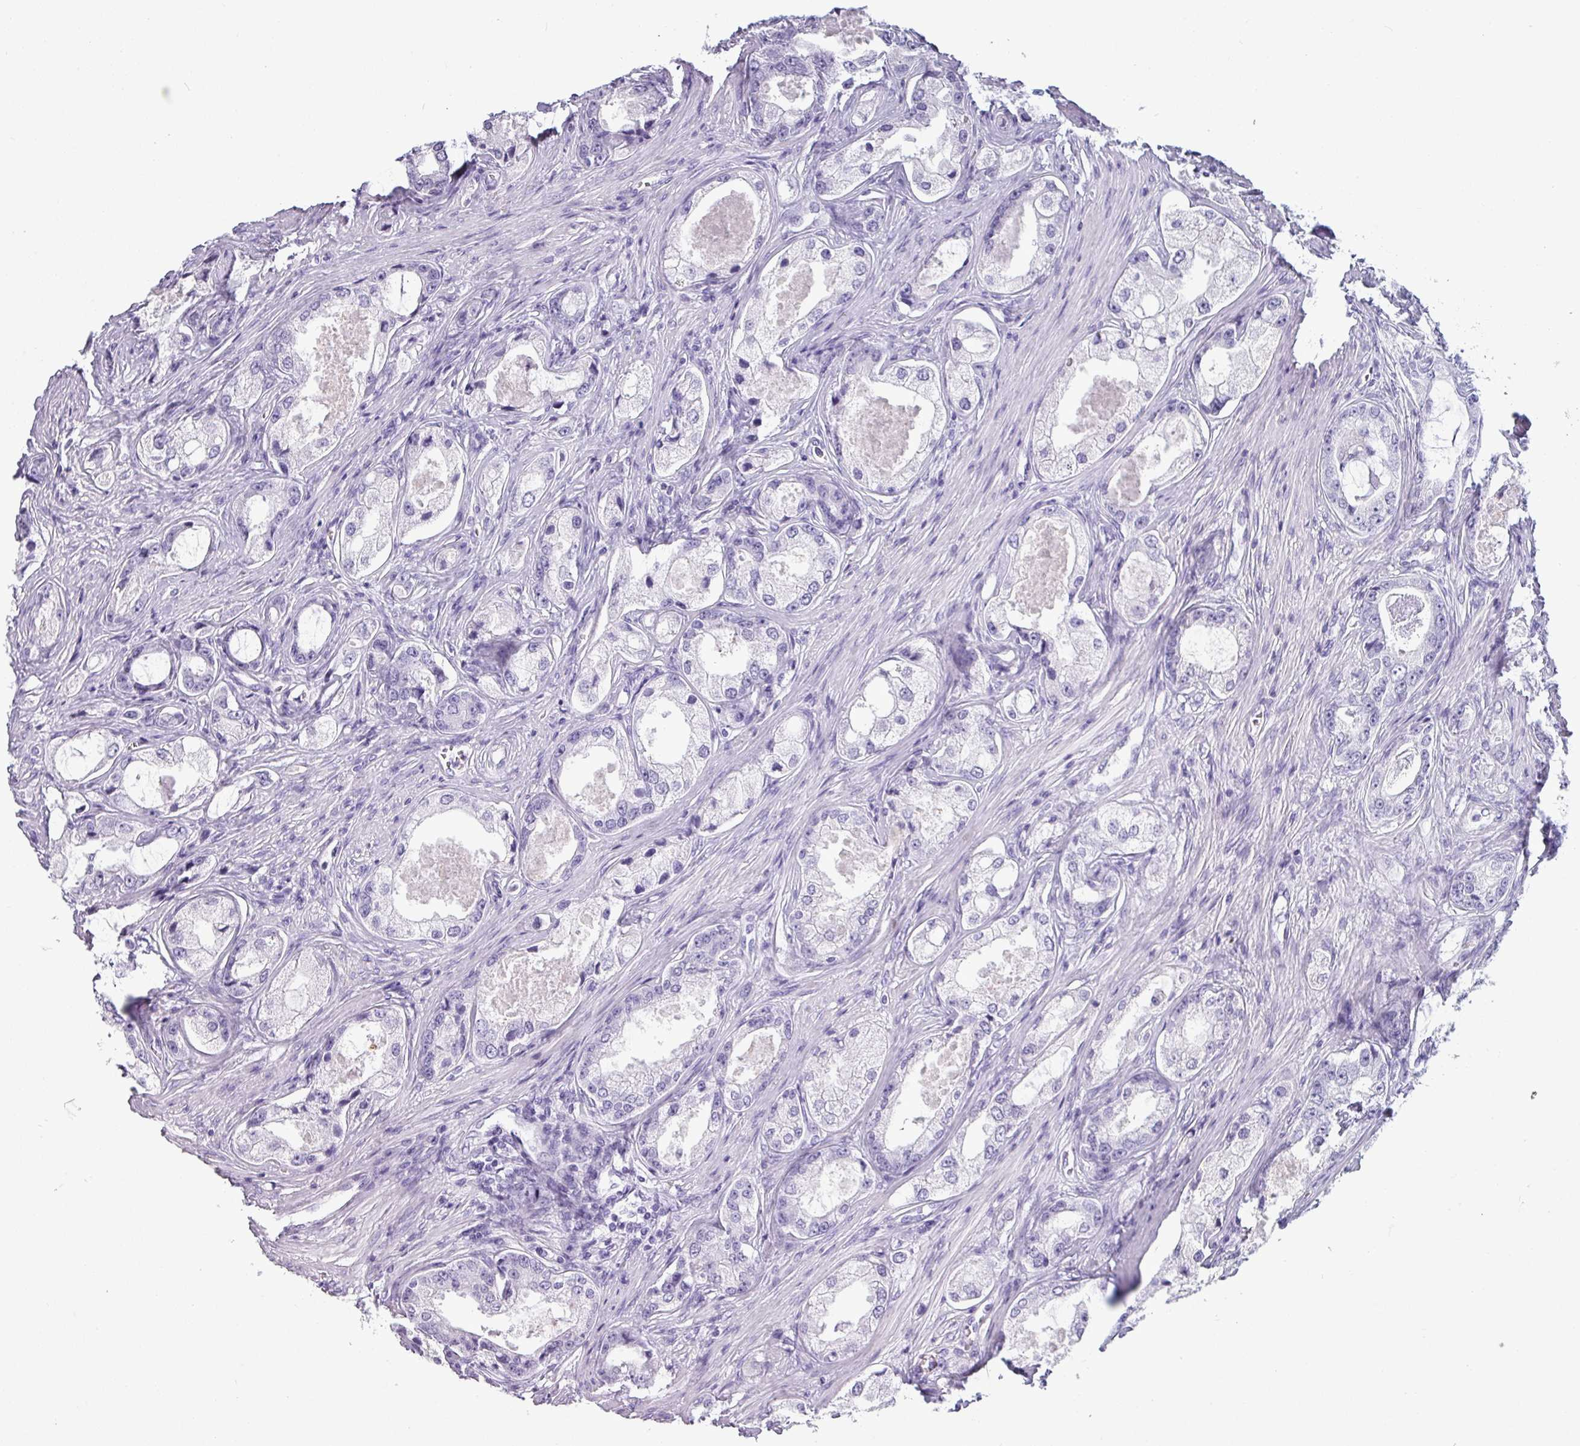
{"staining": {"intensity": "negative", "quantity": "none", "location": "none"}, "tissue": "prostate cancer", "cell_type": "Tumor cells", "image_type": "cancer", "snomed": [{"axis": "morphology", "description": "Adenocarcinoma, Low grade"}, {"axis": "topography", "description": "Prostate"}], "caption": "Tumor cells show no significant positivity in prostate cancer. Nuclei are stained in blue.", "gene": "CRYBB2", "patient": {"sex": "male", "age": 68}}